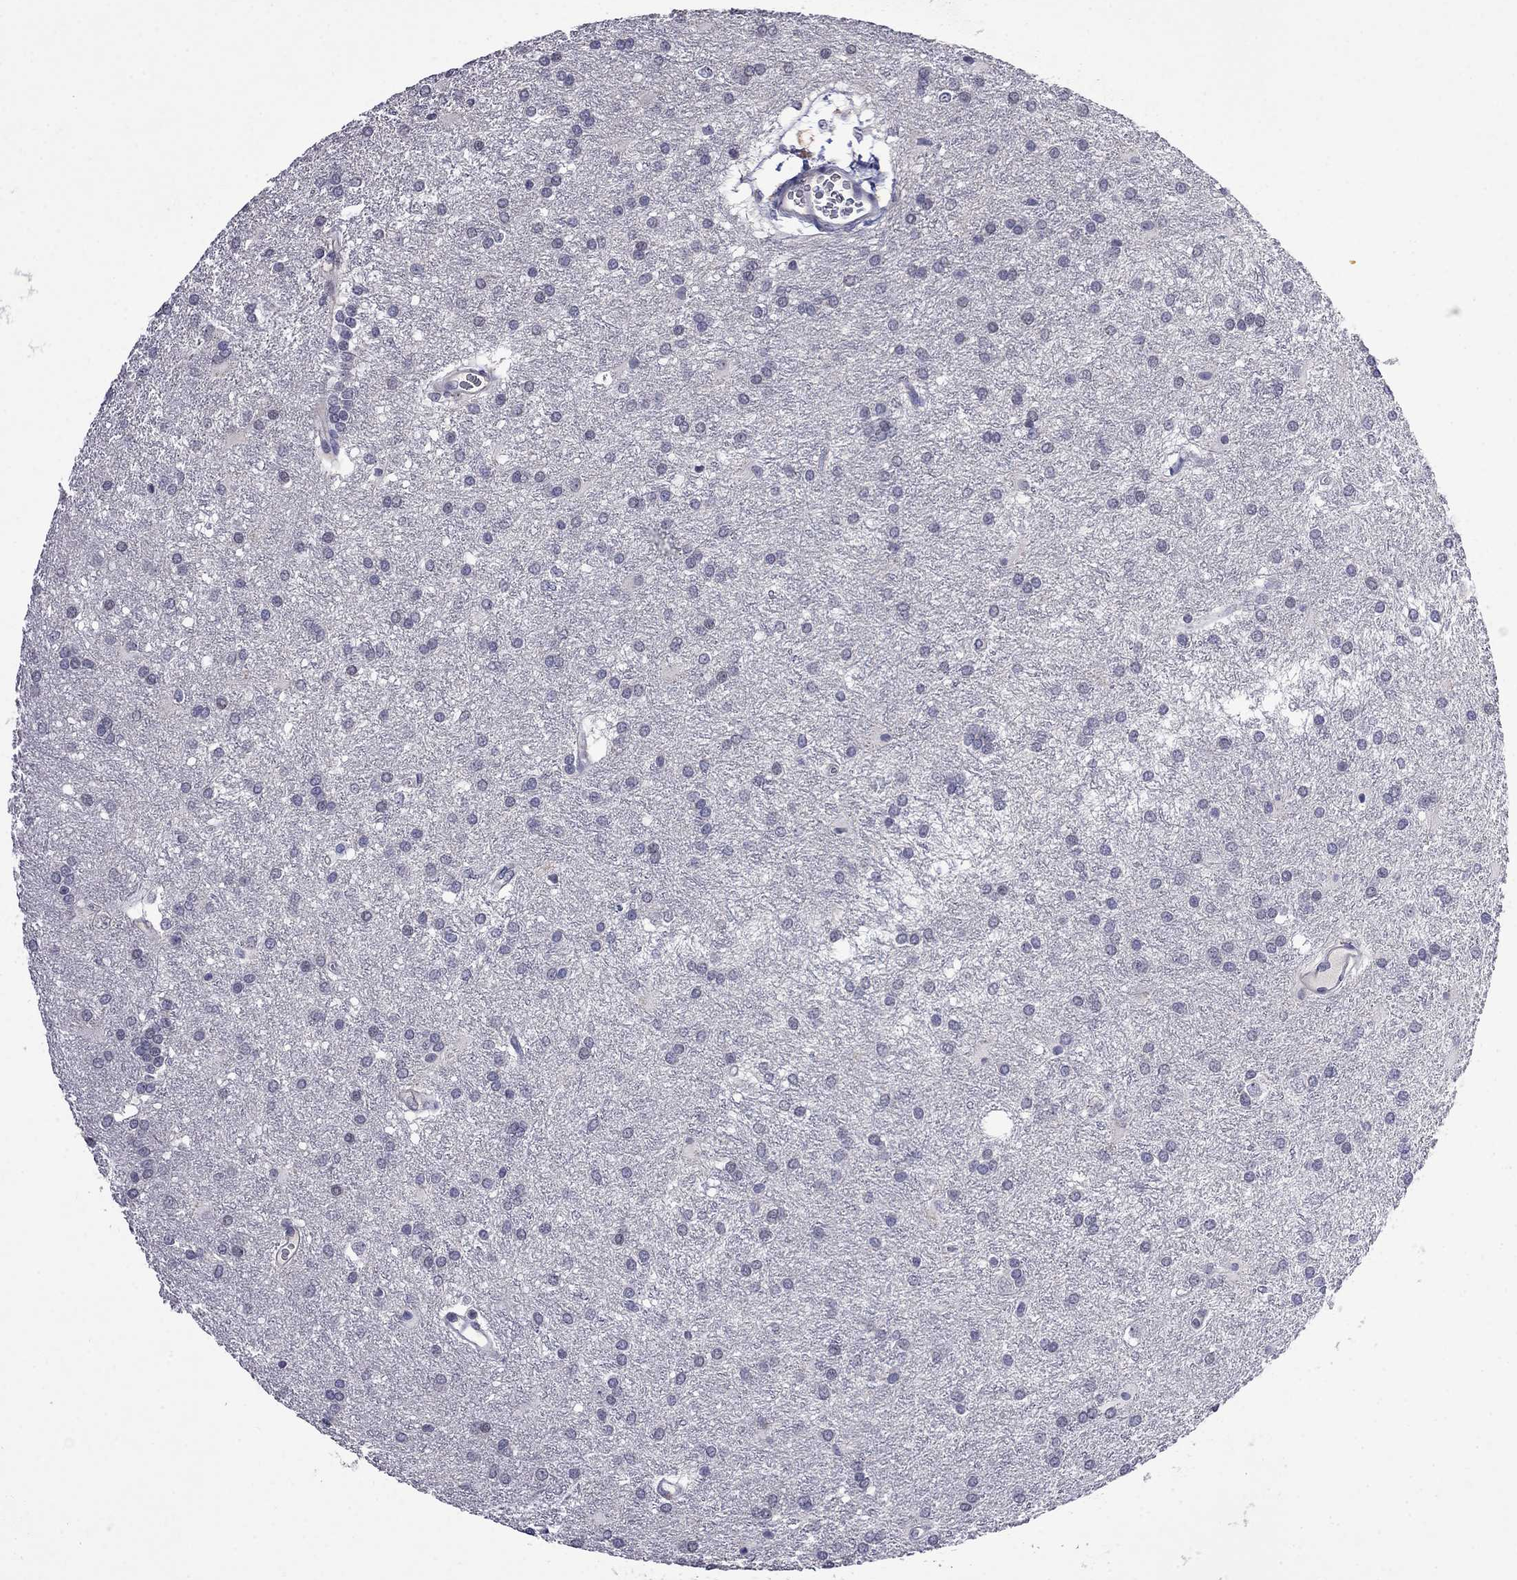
{"staining": {"intensity": "negative", "quantity": "none", "location": "none"}, "tissue": "glioma", "cell_type": "Tumor cells", "image_type": "cancer", "snomed": [{"axis": "morphology", "description": "Glioma, malignant, Low grade"}, {"axis": "topography", "description": "Brain"}], "caption": "Human malignant low-grade glioma stained for a protein using IHC shows no staining in tumor cells.", "gene": "STAR", "patient": {"sex": "female", "age": 32}}